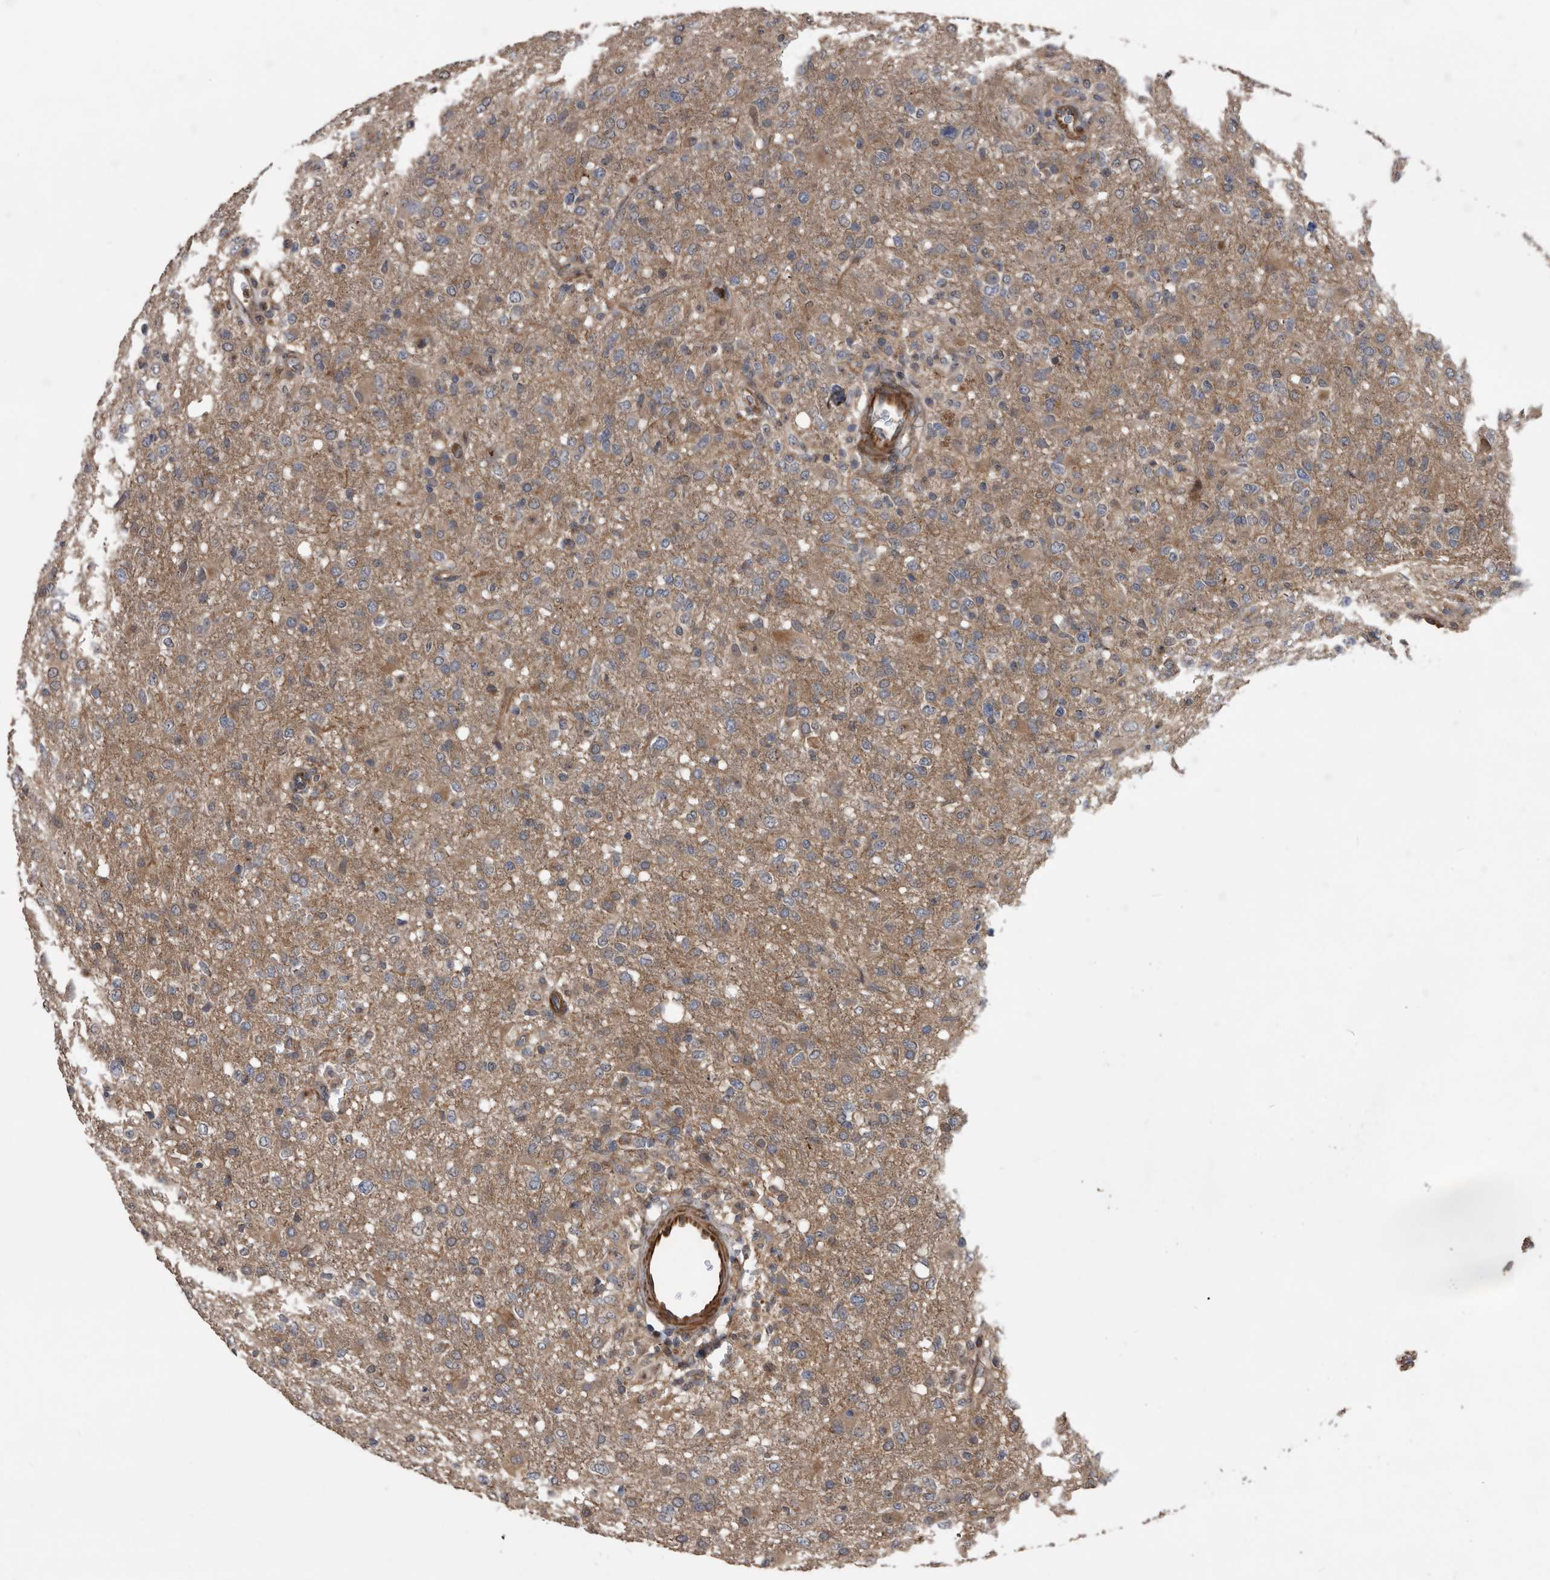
{"staining": {"intensity": "weak", "quantity": "25%-75%", "location": "cytoplasmic/membranous"}, "tissue": "glioma", "cell_type": "Tumor cells", "image_type": "cancer", "snomed": [{"axis": "morphology", "description": "Glioma, malignant, High grade"}, {"axis": "topography", "description": "Brain"}], "caption": "Malignant high-grade glioma stained with DAB (3,3'-diaminobenzidine) immunohistochemistry (IHC) reveals low levels of weak cytoplasmic/membranous staining in approximately 25%-75% of tumor cells.", "gene": "SERINC2", "patient": {"sex": "female", "age": 57}}